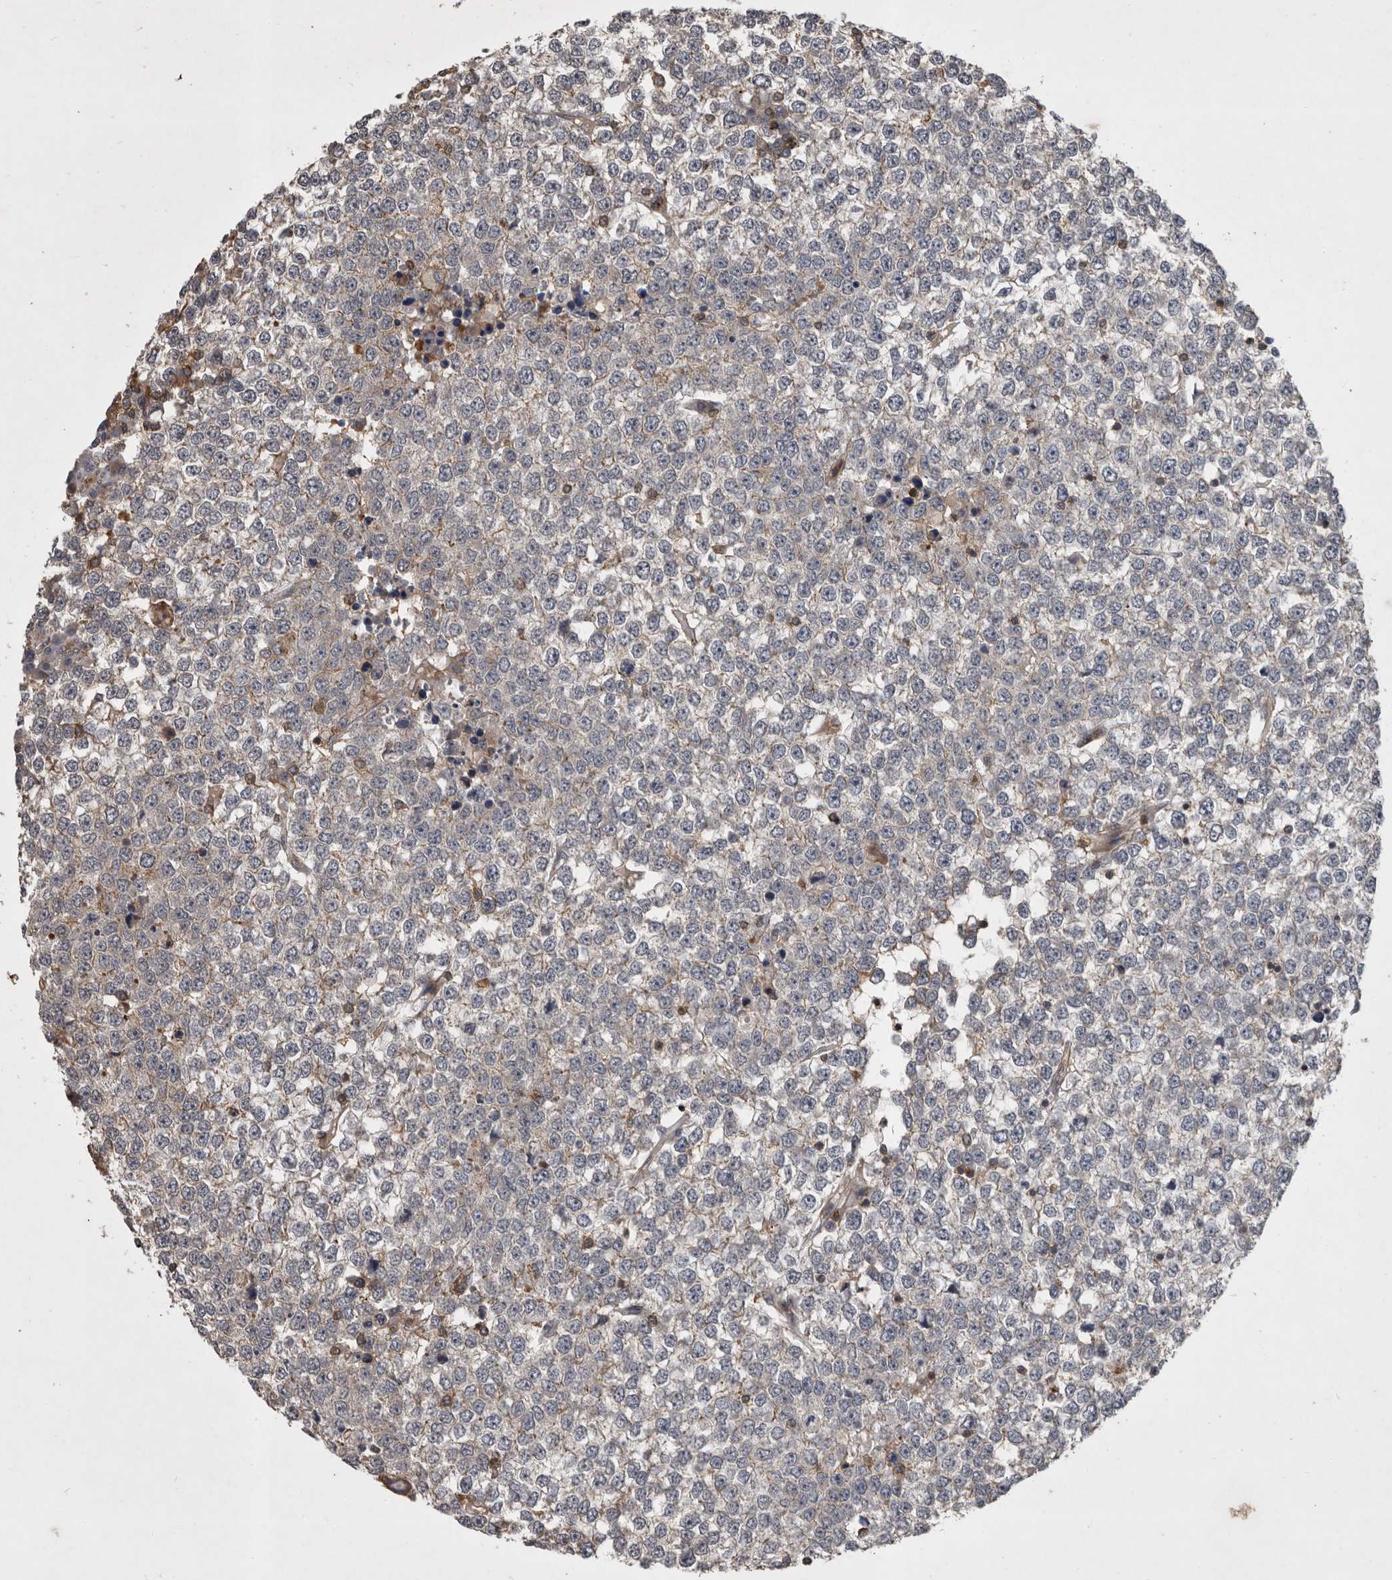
{"staining": {"intensity": "weak", "quantity": "<25%", "location": "cytoplasmic/membranous"}, "tissue": "testis cancer", "cell_type": "Tumor cells", "image_type": "cancer", "snomed": [{"axis": "morphology", "description": "Seminoma, NOS"}, {"axis": "topography", "description": "Testis"}], "caption": "Immunohistochemistry (IHC) of testis cancer (seminoma) demonstrates no positivity in tumor cells.", "gene": "SPATA48", "patient": {"sex": "male", "age": 65}}